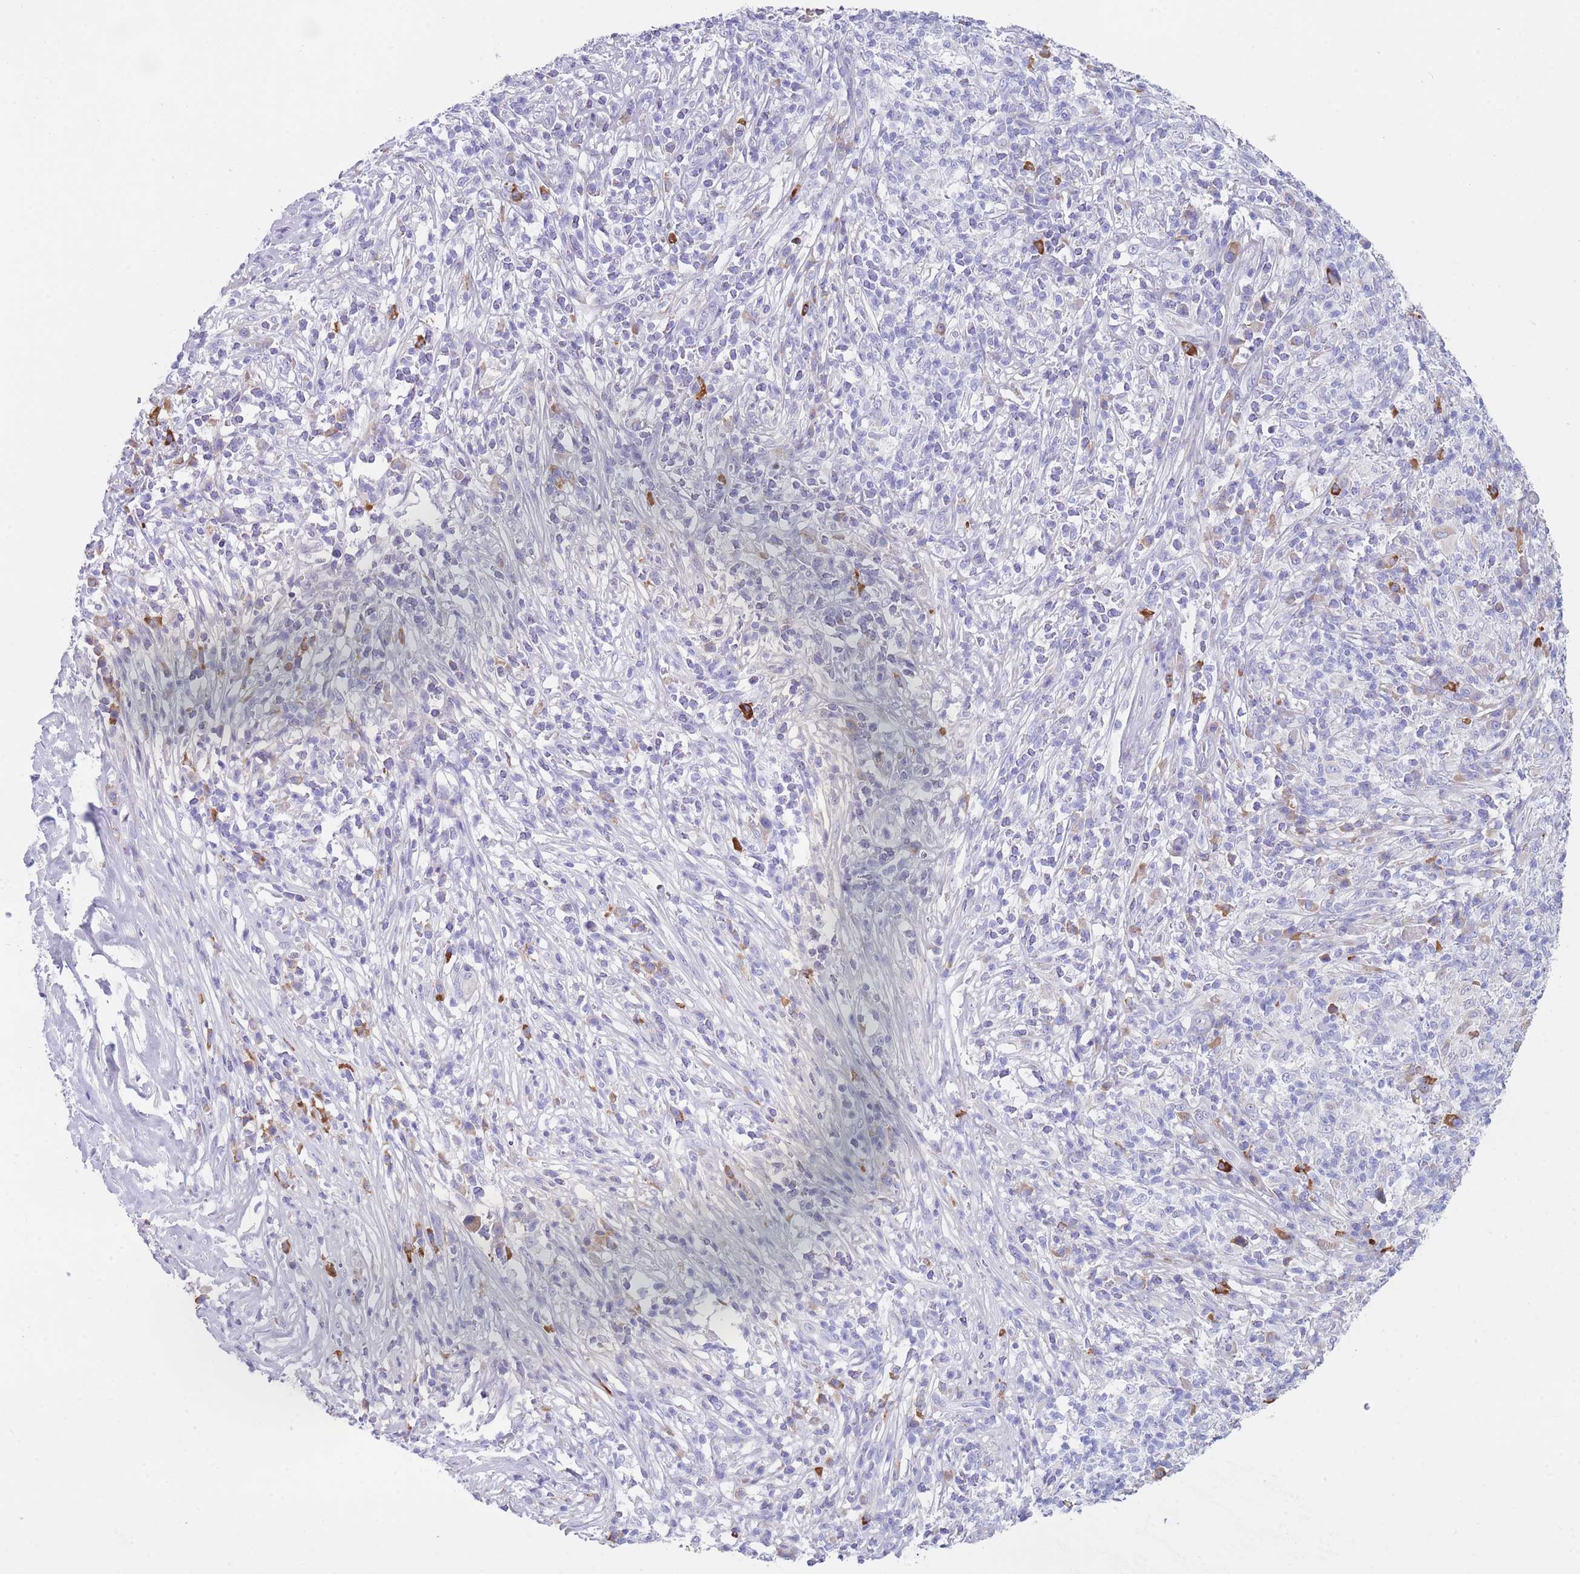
{"staining": {"intensity": "negative", "quantity": "none", "location": "none"}, "tissue": "melanoma", "cell_type": "Tumor cells", "image_type": "cancer", "snomed": [{"axis": "morphology", "description": "Malignant melanoma, NOS"}, {"axis": "topography", "description": "Skin"}], "caption": "IHC histopathology image of malignant melanoma stained for a protein (brown), which shows no expression in tumor cells. (Stains: DAB immunohistochemistry with hematoxylin counter stain, Microscopy: brightfield microscopy at high magnification).", "gene": "XKR8", "patient": {"sex": "male", "age": 66}}